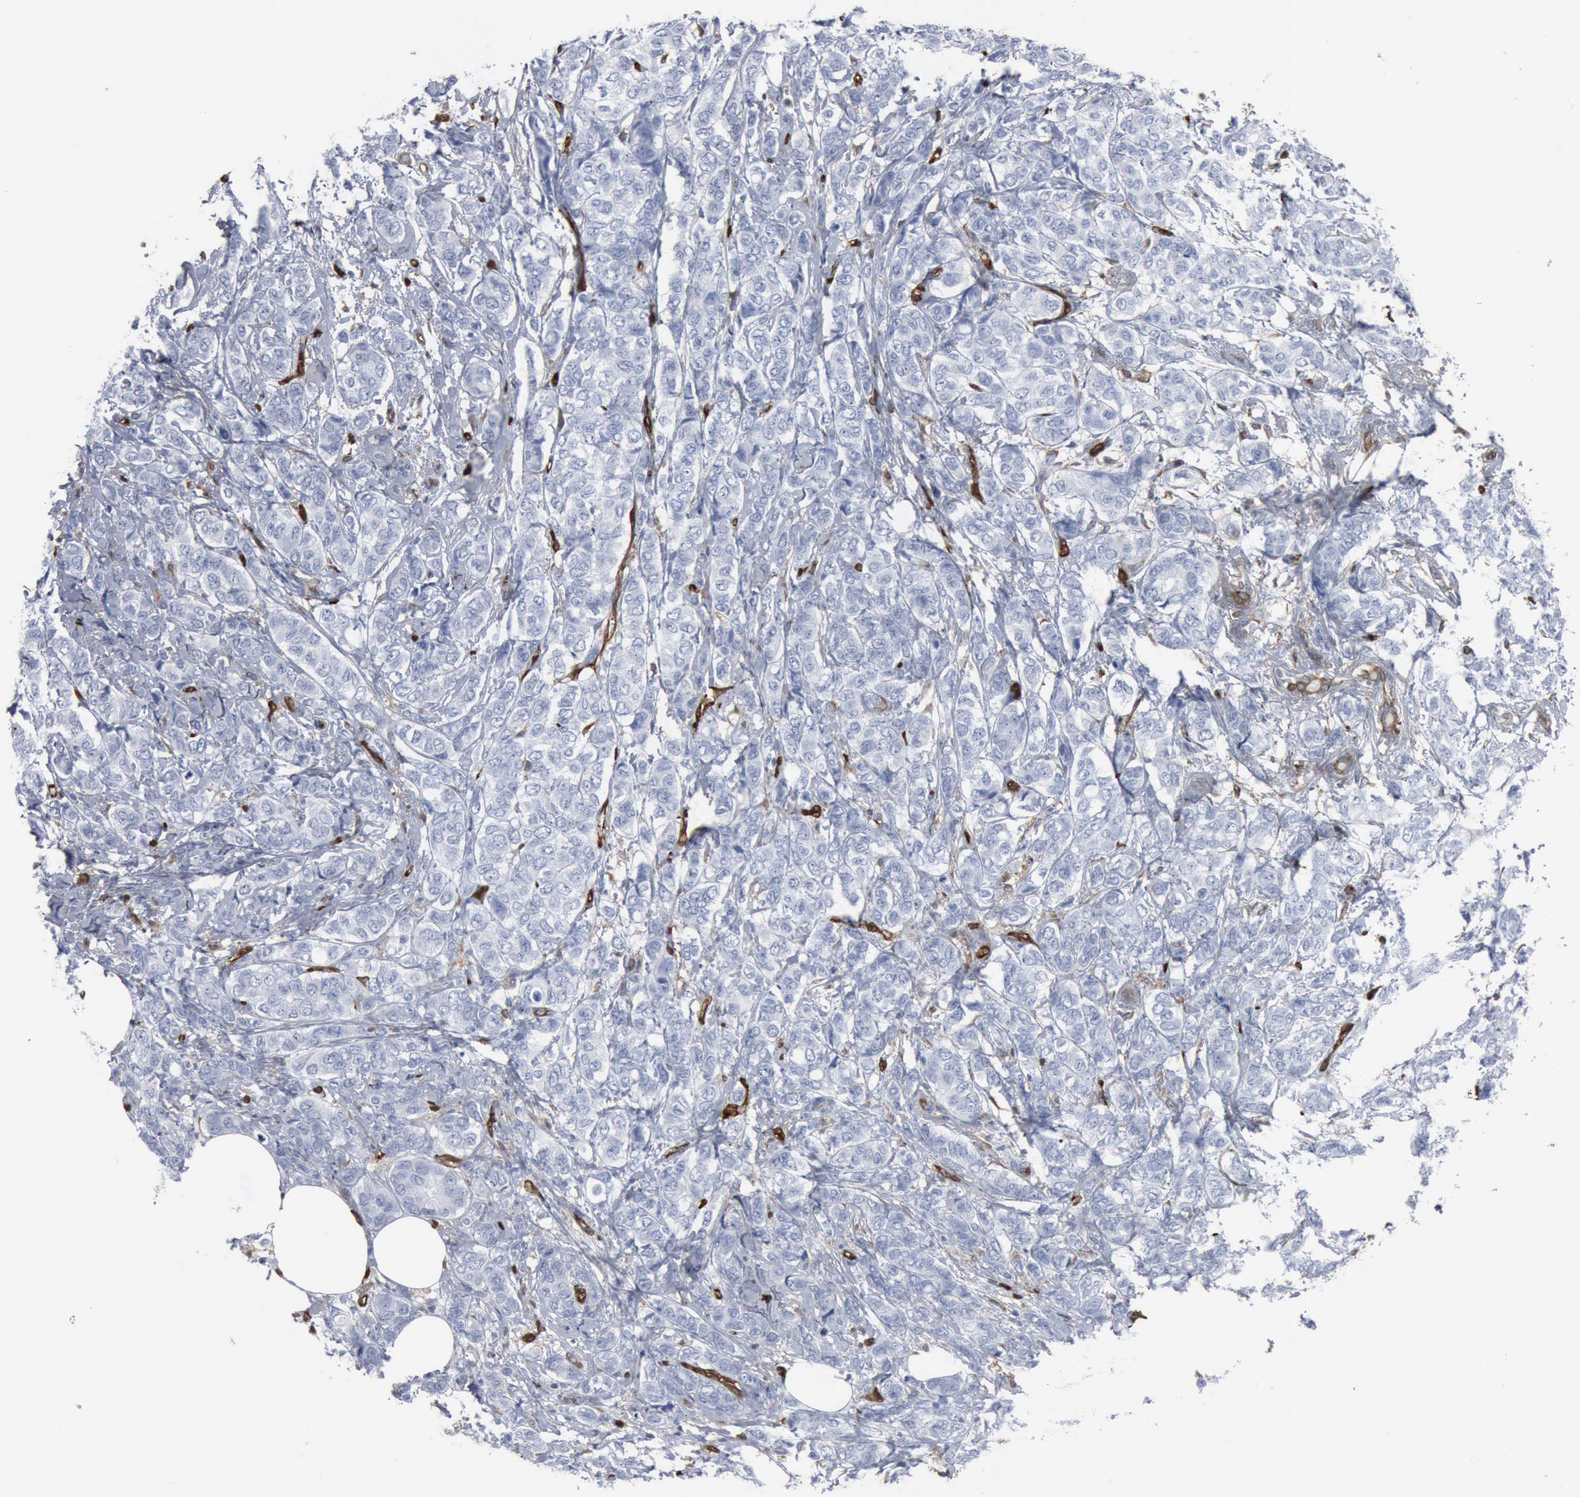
{"staining": {"intensity": "negative", "quantity": "none", "location": "none"}, "tissue": "breast cancer", "cell_type": "Tumor cells", "image_type": "cancer", "snomed": [{"axis": "morphology", "description": "Lobular carcinoma"}, {"axis": "topography", "description": "Breast"}], "caption": "IHC of breast lobular carcinoma shows no expression in tumor cells. The staining was performed using DAB (3,3'-diaminobenzidine) to visualize the protein expression in brown, while the nuclei were stained in blue with hematoxylin (Magnification: 20x).", "gene": "FSCN1", "patient": {"sex": "female", "age": 60}}